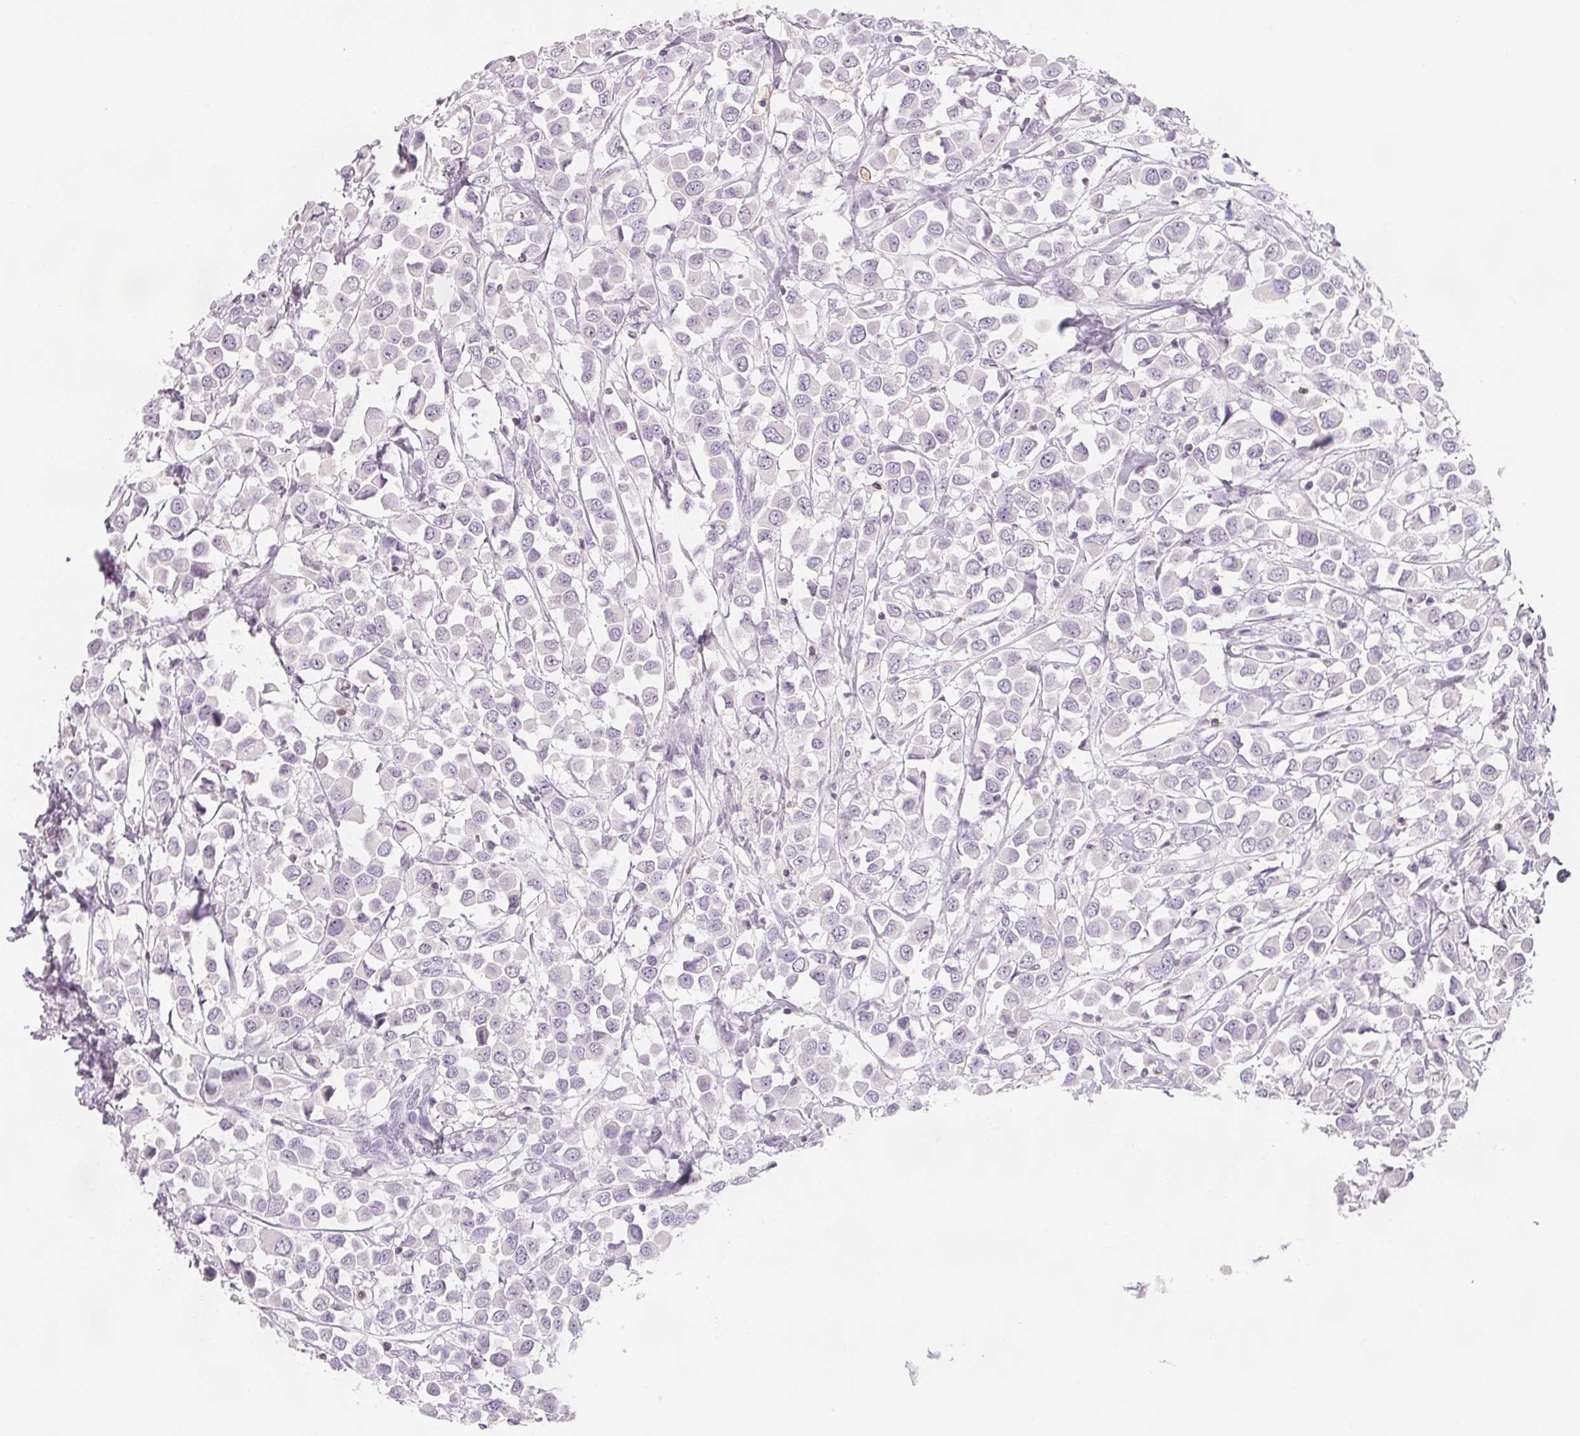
{"staining": {"intensity": "negative", "quantity": "none", "location": "none"}, "tissue": "breast cancer", "cell_type": "Tumor cells", "image_type": "cancer", "snomed": [{"axis": "morphology", "description": "Duct carcinoma"}, {"axis": "topography", "description": "Breast"}], "caption": "There is no significant staining in tumor cells of breast cancer.", "gene": "CD69", "patient": {"sex": "female", "age": 61}}